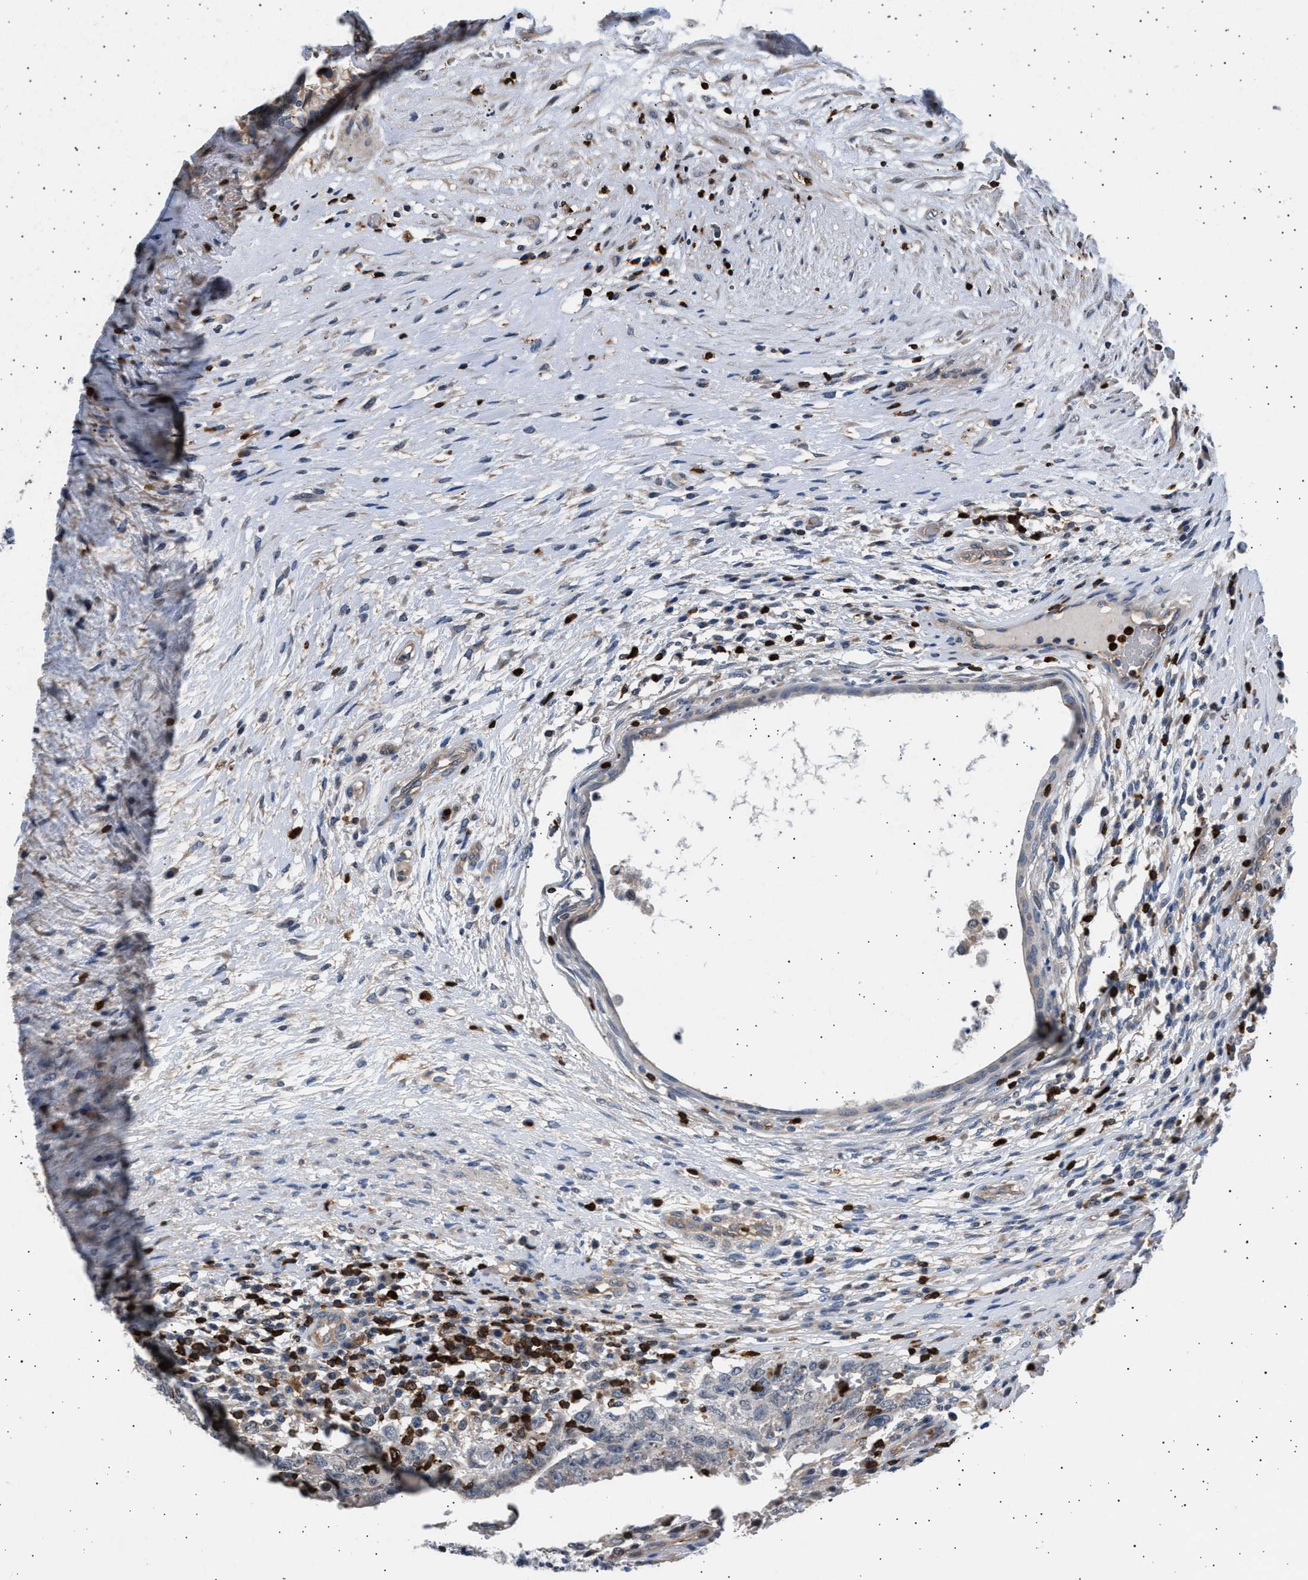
{"staining": {"intensity": "negative", "quantity": "none", "location": "none"}, "tissue": "testis cancer", "cell_type": "Tumor cells", "image_type": "cancer", "snomed": [{"axis": "morphology", "description": "Carcinoma, Embryonal, NOS"}, {"axis": "topography", "description": "Testis"}], "caption": "Immunohistochemistry of human testis cancer shows no expression in tumor cells. The staining is performed using DAB (3,3'-diaminobenzidine) brown chromogen with nuclei counter-stained in using hematoxylin.", "gene": "GRAP2", "patient": {"sex": "male", "age": 26}}